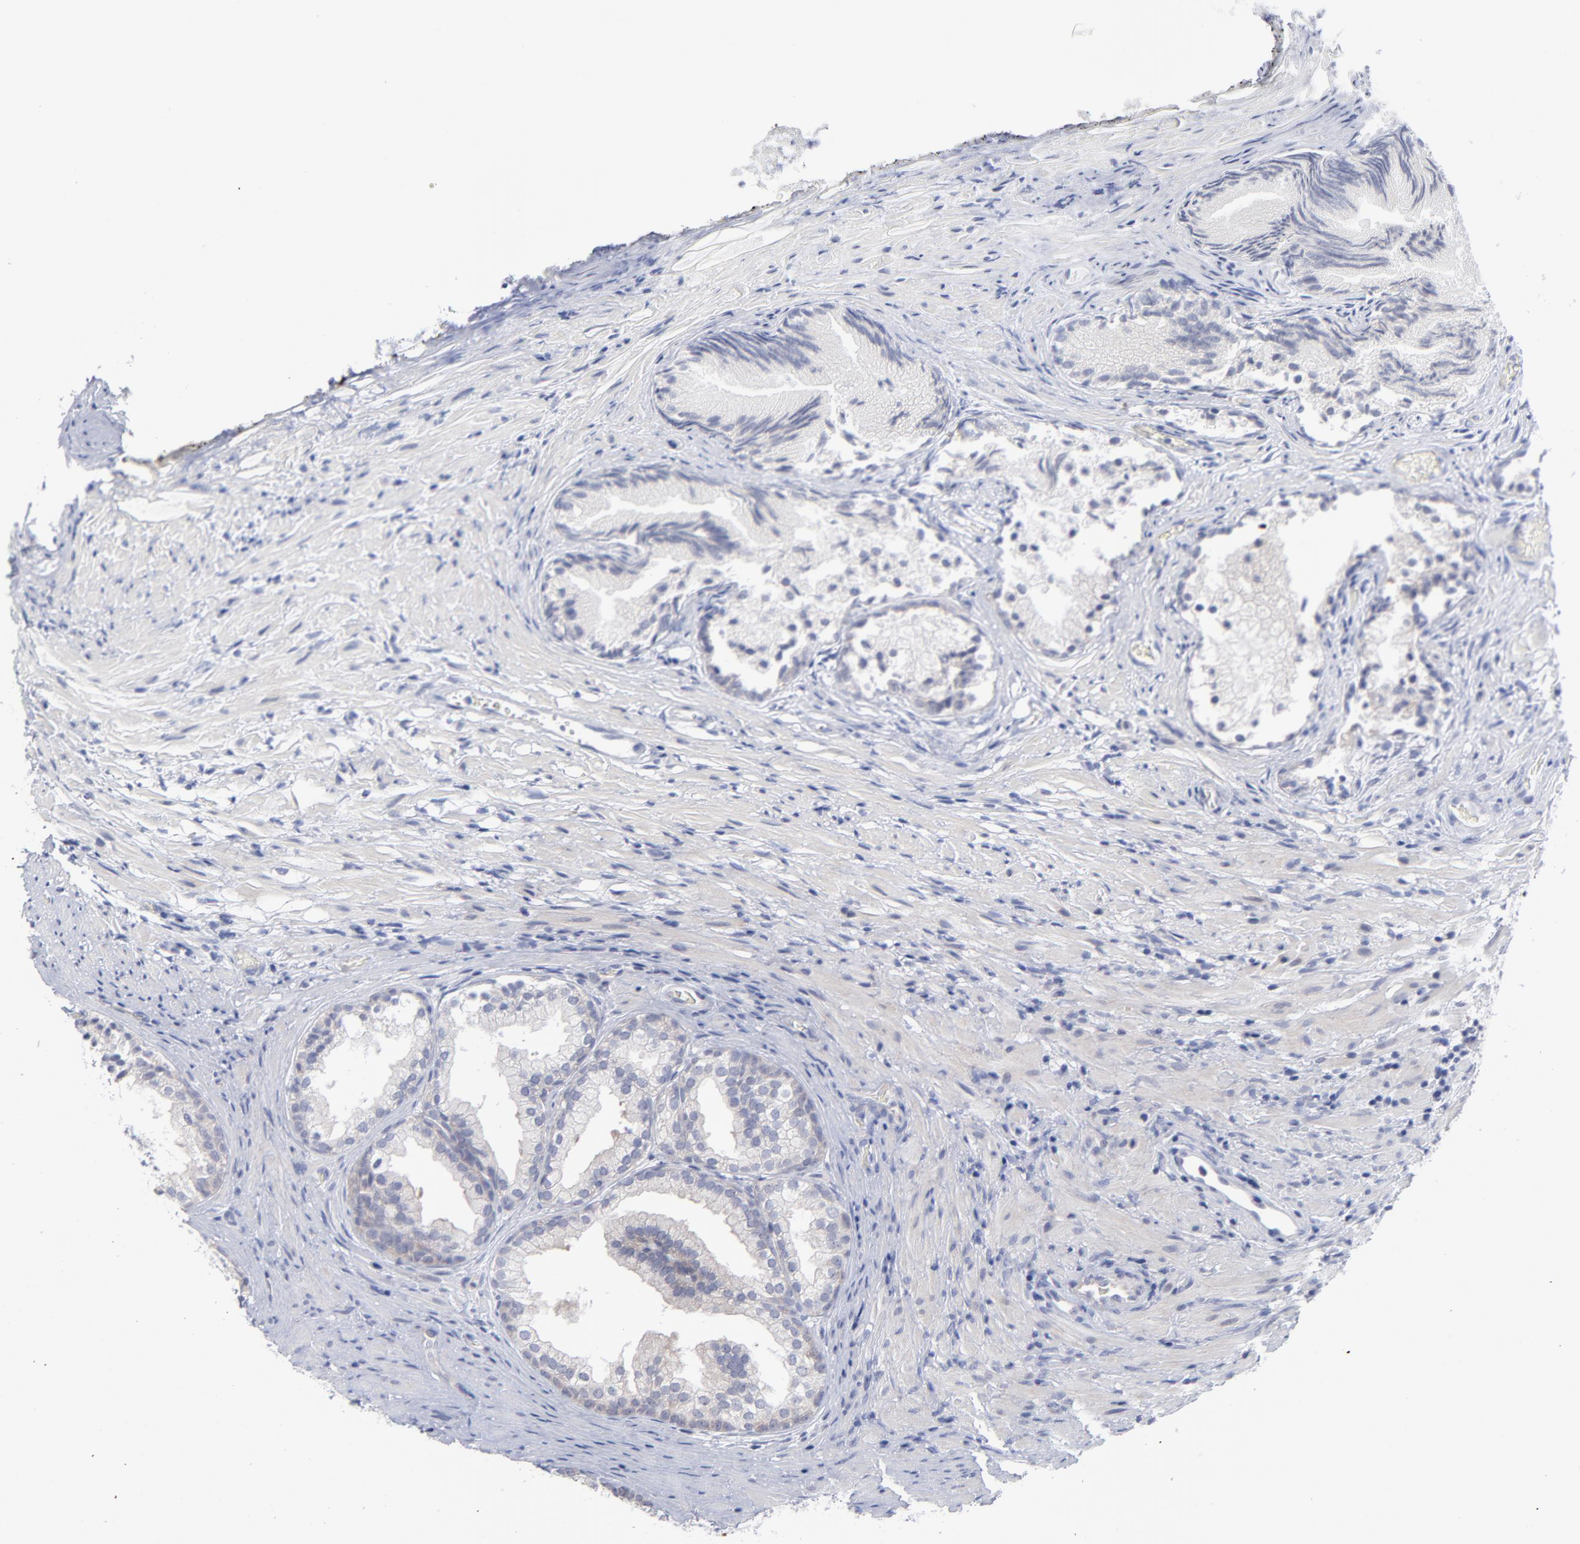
{"staining": {"intensity": "negative", "quantity": "none", "location": "none"}, "tissue": "prostate", "cell_type": "Glandular cells", "image_type": "normal", "snomed": [{"axis": "morphology", "description": "Normal tissue, NOS"}, {"axis": "topography", "description": "Prostate"}], "caption": "Immunohistochemical staining of unremarkable human prostate reveals no significant staining in glandular cells.", "gene": "RPS24", "patient": {"sex": "male", "age": 76}}